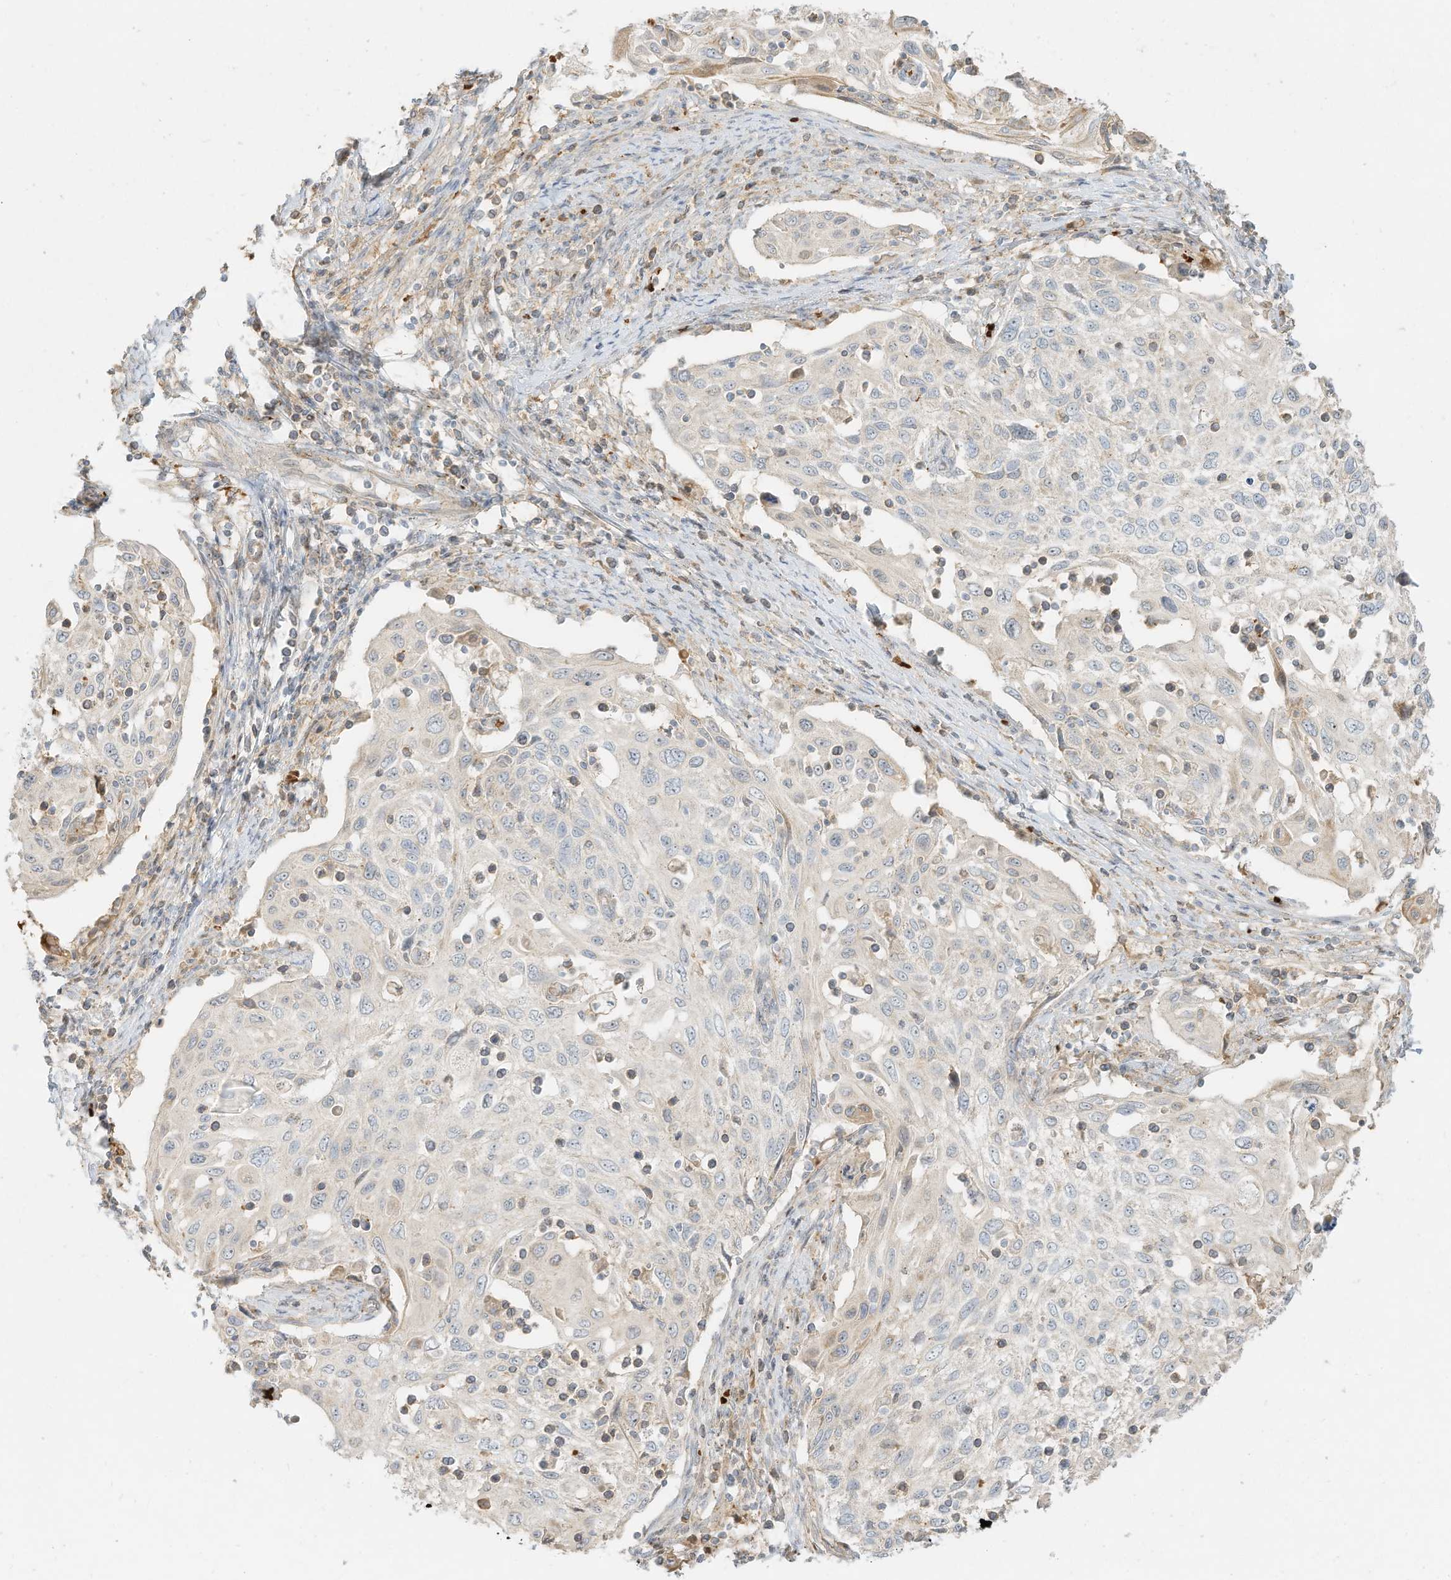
{"staining": {"intensity": "negative", "quantity": "none", "location": "none"}, "tissue": "cervical cancer", "cell_type": "Tumor cells", "image_type": "cancer", "snomed": [{"axis": "morphology", "description": "Squamous cell carcinoma, NOS"}, {"axis": "topography", "description": "Cervix"}], "caption": "Tumor cells are negative for brown protein staining in cervical cancer (squamous cell carcinoma).", "gene": "OFD1", "patient": {"sex": "female", "age": 70}}